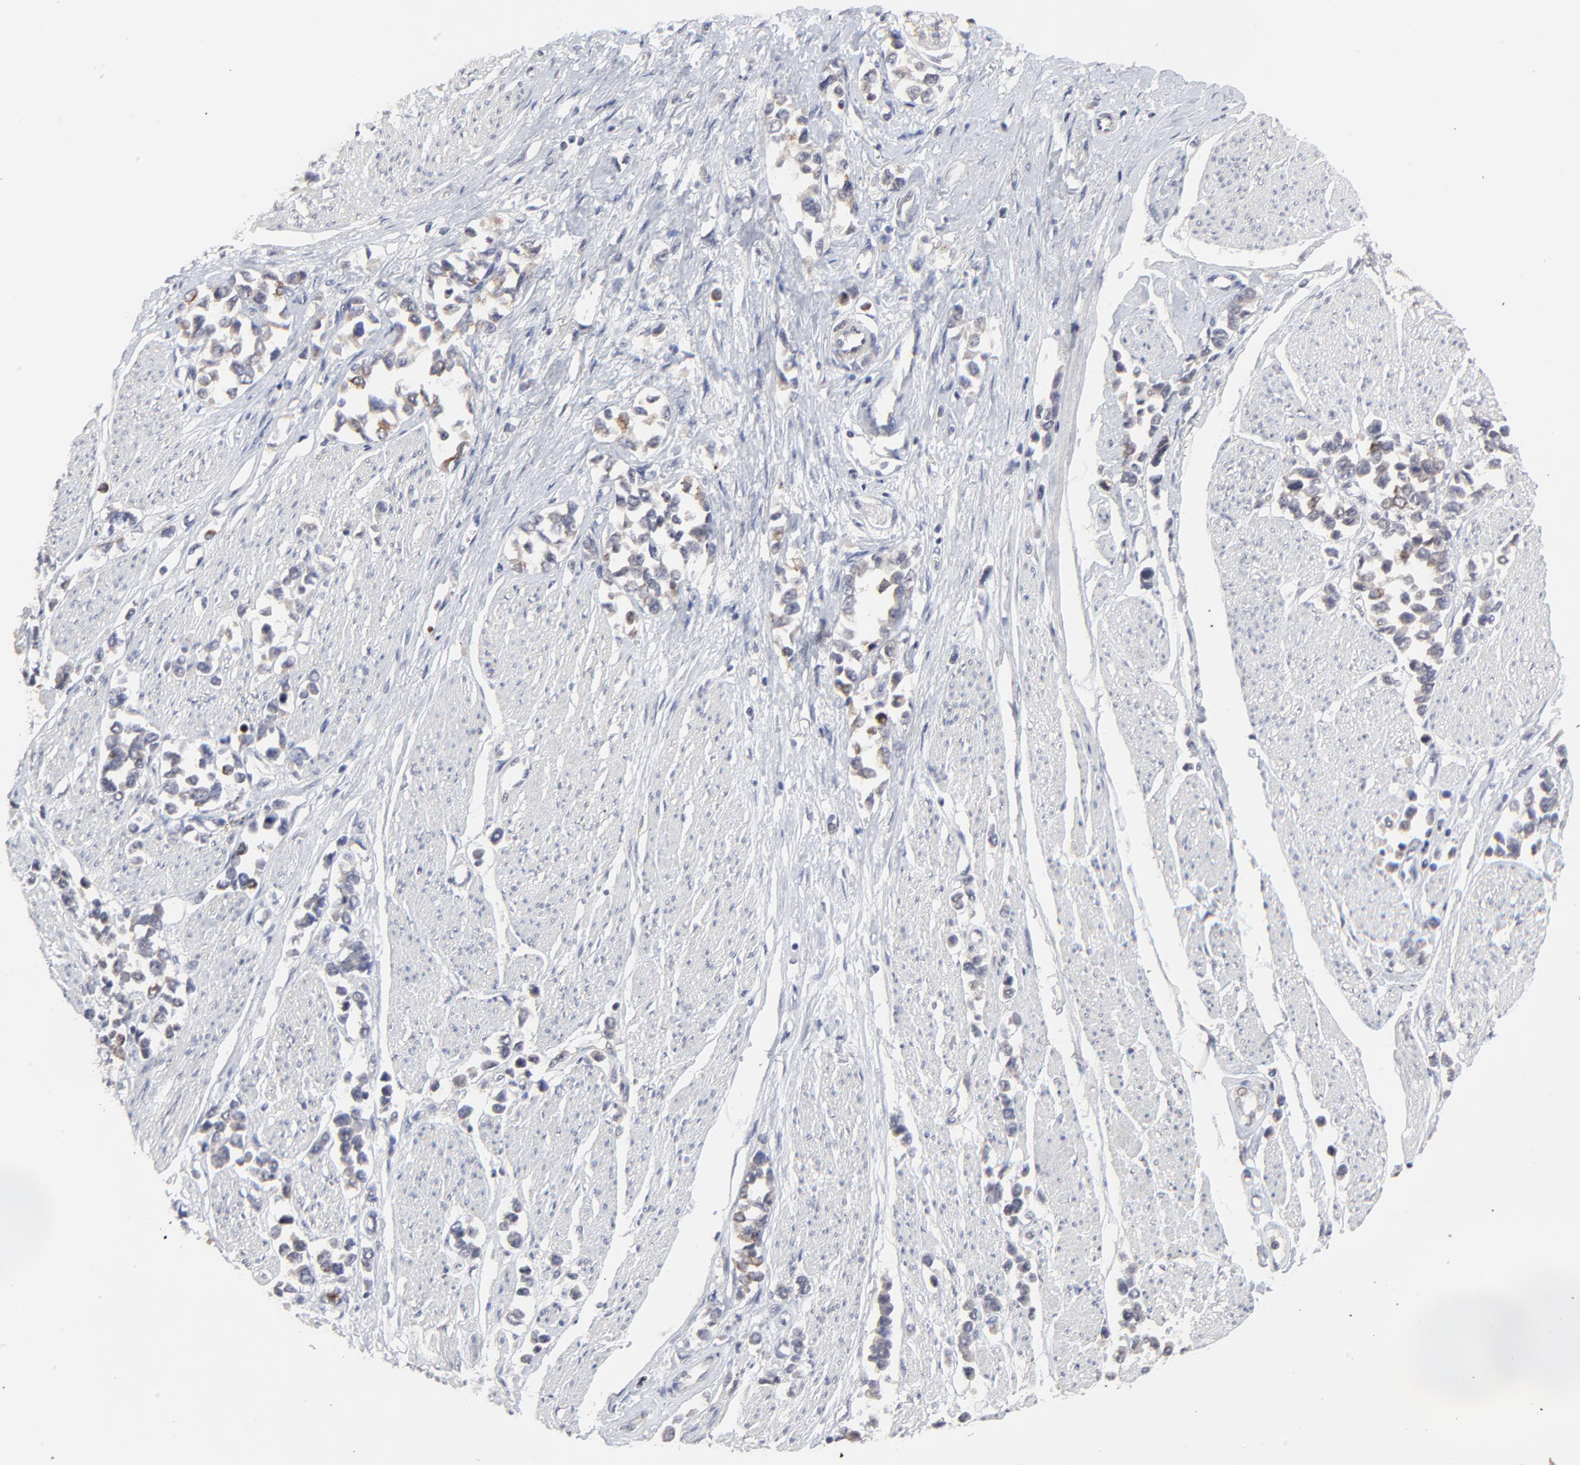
{"staining": {"intensity": "moderate", "quantity": "<25%", "location": "cytoplasmic/membranous"}, "tissue": "stomach cancer", "cell_type": "Tumor cells", "image_type": "cancer", "snomed": [{"axis": "morphology", "description": "Adenocarcinoma, NOS"}, {"axis": "topography", "description": "Stomach, upper"}], "caption": "An IHC image of tumor tissue is shown. Protein staining in brown highlights moderate cytoplasmic/membranous positivity in stomach cancer (adenocarcinoma) within tumor cells.", "gene": "FAM199X", "patient": {"sex": "male", "age": 76}}